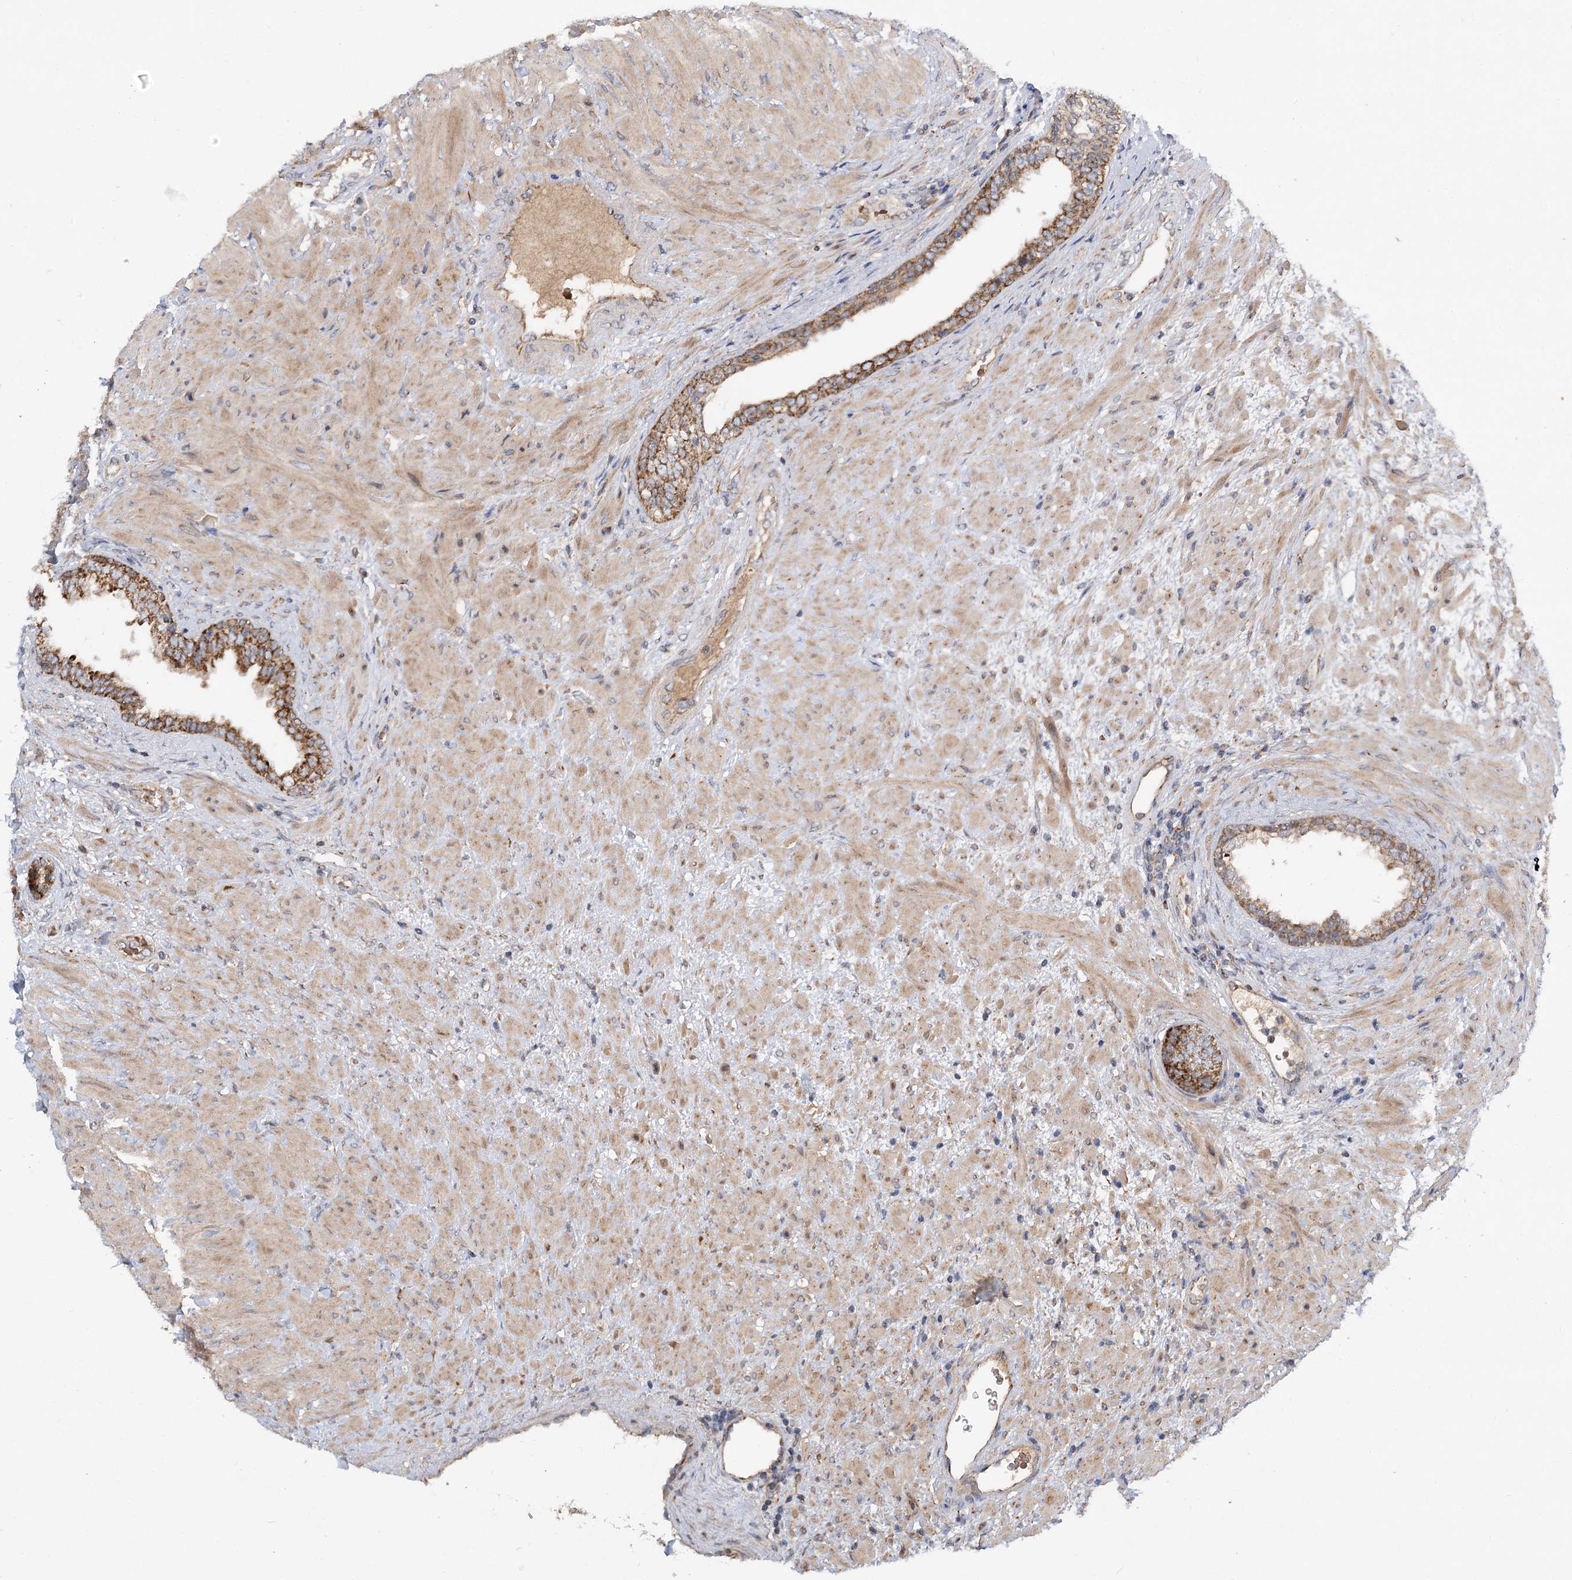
{"staining": {"intensity": "moderate", "quantity": ">75%", "location": "cytoplasmic/membranous"}, "tissue": "prostate", "cell_type": "Glandular cells", "image_type": "normal", "snomed": [{"axis": "morphology", "description": "Normal tissue, NOS"}, {"axis": "topography", "description": "Prostate"}], "caption": "Protein analysis of unremarkable prostate reveals moderate cytoplasmic/membranous staining in approximately >75% of glandular cells. The staining is performed using DAB (3,3'-diaminobenzidine) brown chromogen to label protein expression. The nuclei are counter-stained blue using hematoxylin.", "gene": "PYROXD2", "patient": {"sex": "male", "age": 76}}